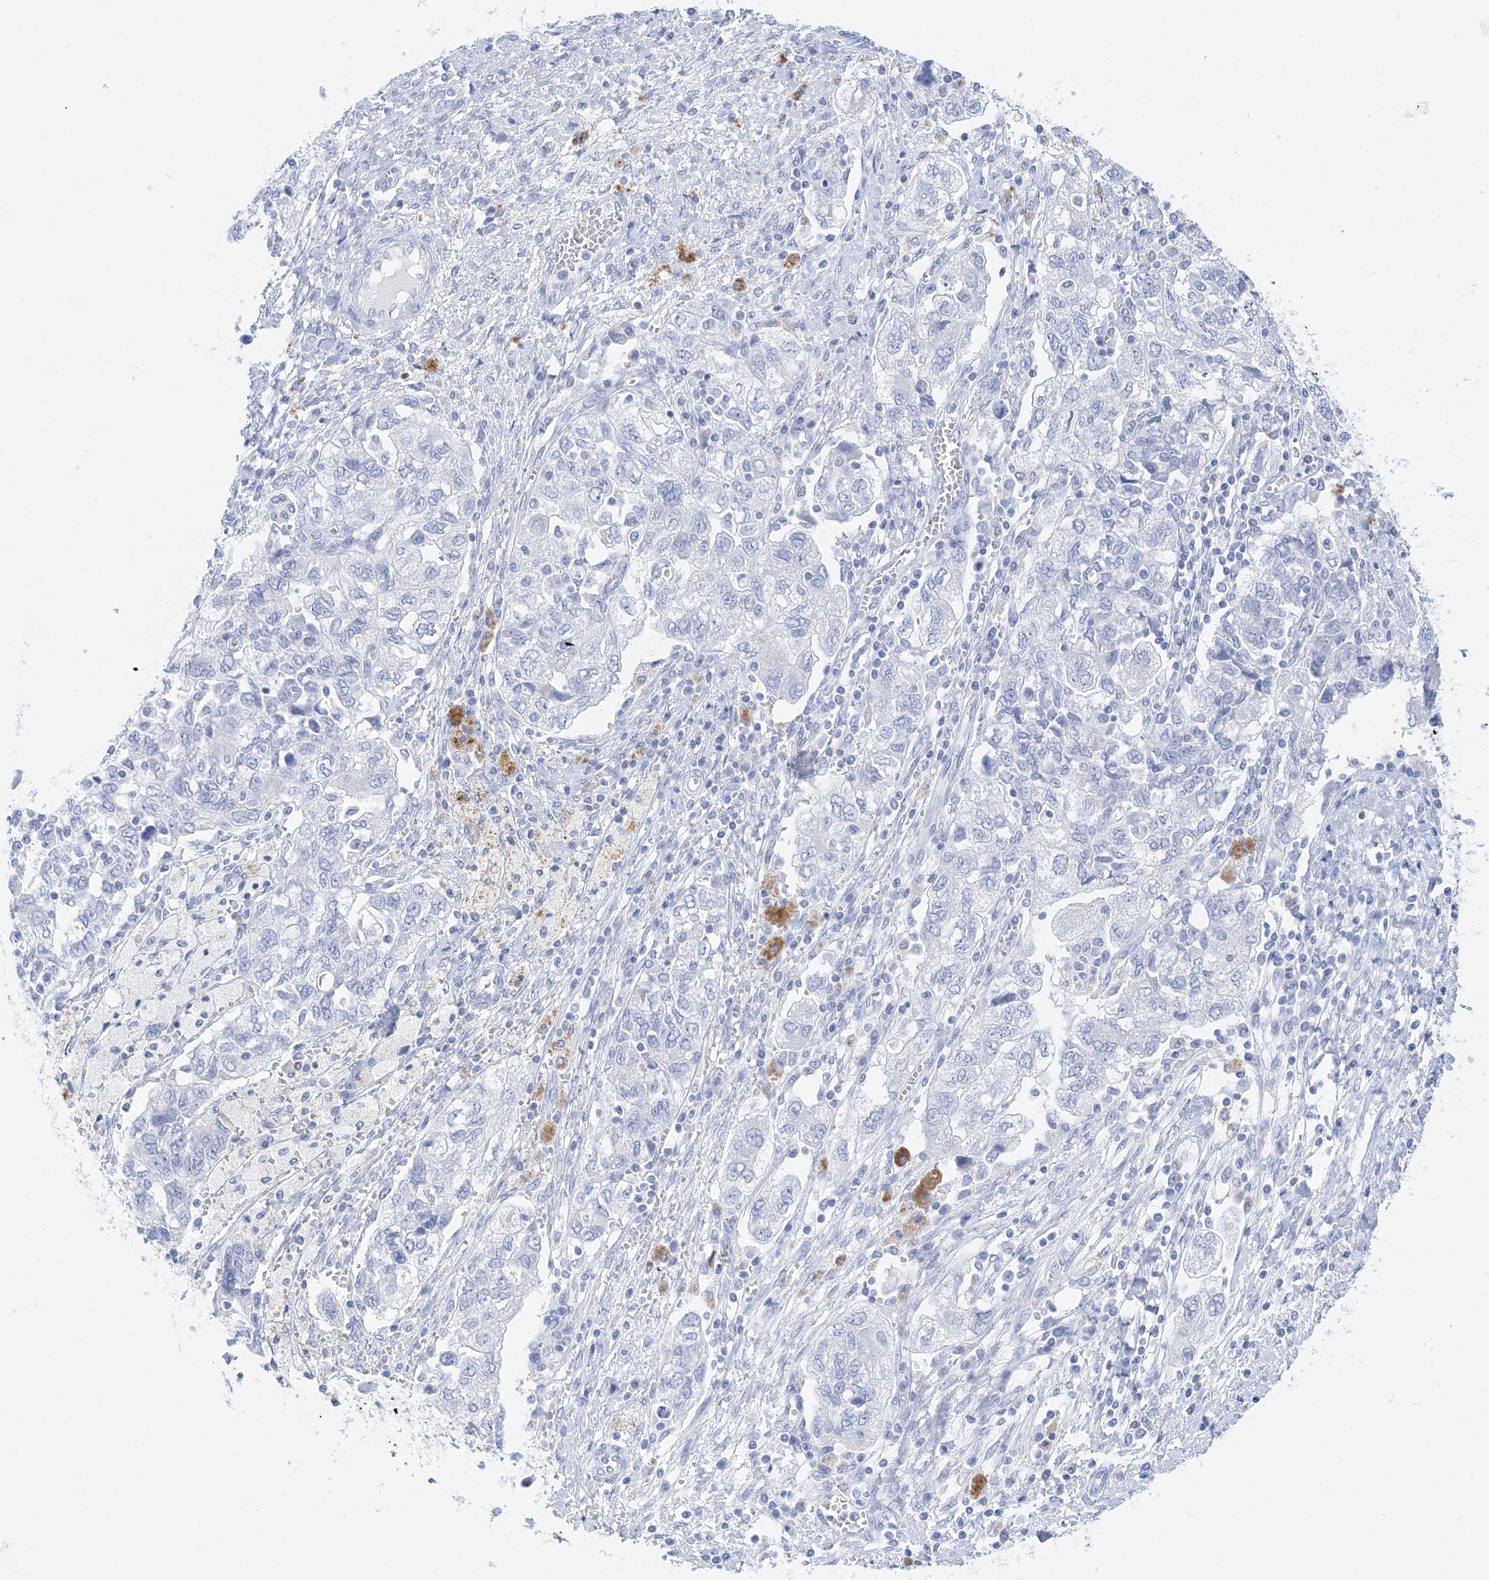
{"staining": {"intensity": "negative", "quantity": "none", "location": "none"}, "tissue": "ovarian cancer", "cell_type": "Tumor cells", "image_type": "cancer", "snomed": [{"axis": "morphology", "description": "Carcinoma, NOS"}, {"axis": "morphology", "description": "Cystadenocarcinoma, serous, NOS"}, {"axis": "topography", "description": "Ovary"}], "caption": "Tumor cells show no significant protein staining in ovarian serous cystadenocarcinoma. (DAB IHC, high magnification).", "gene": "SH3YL1", "patient": {"sex": "female", "age": 69}}